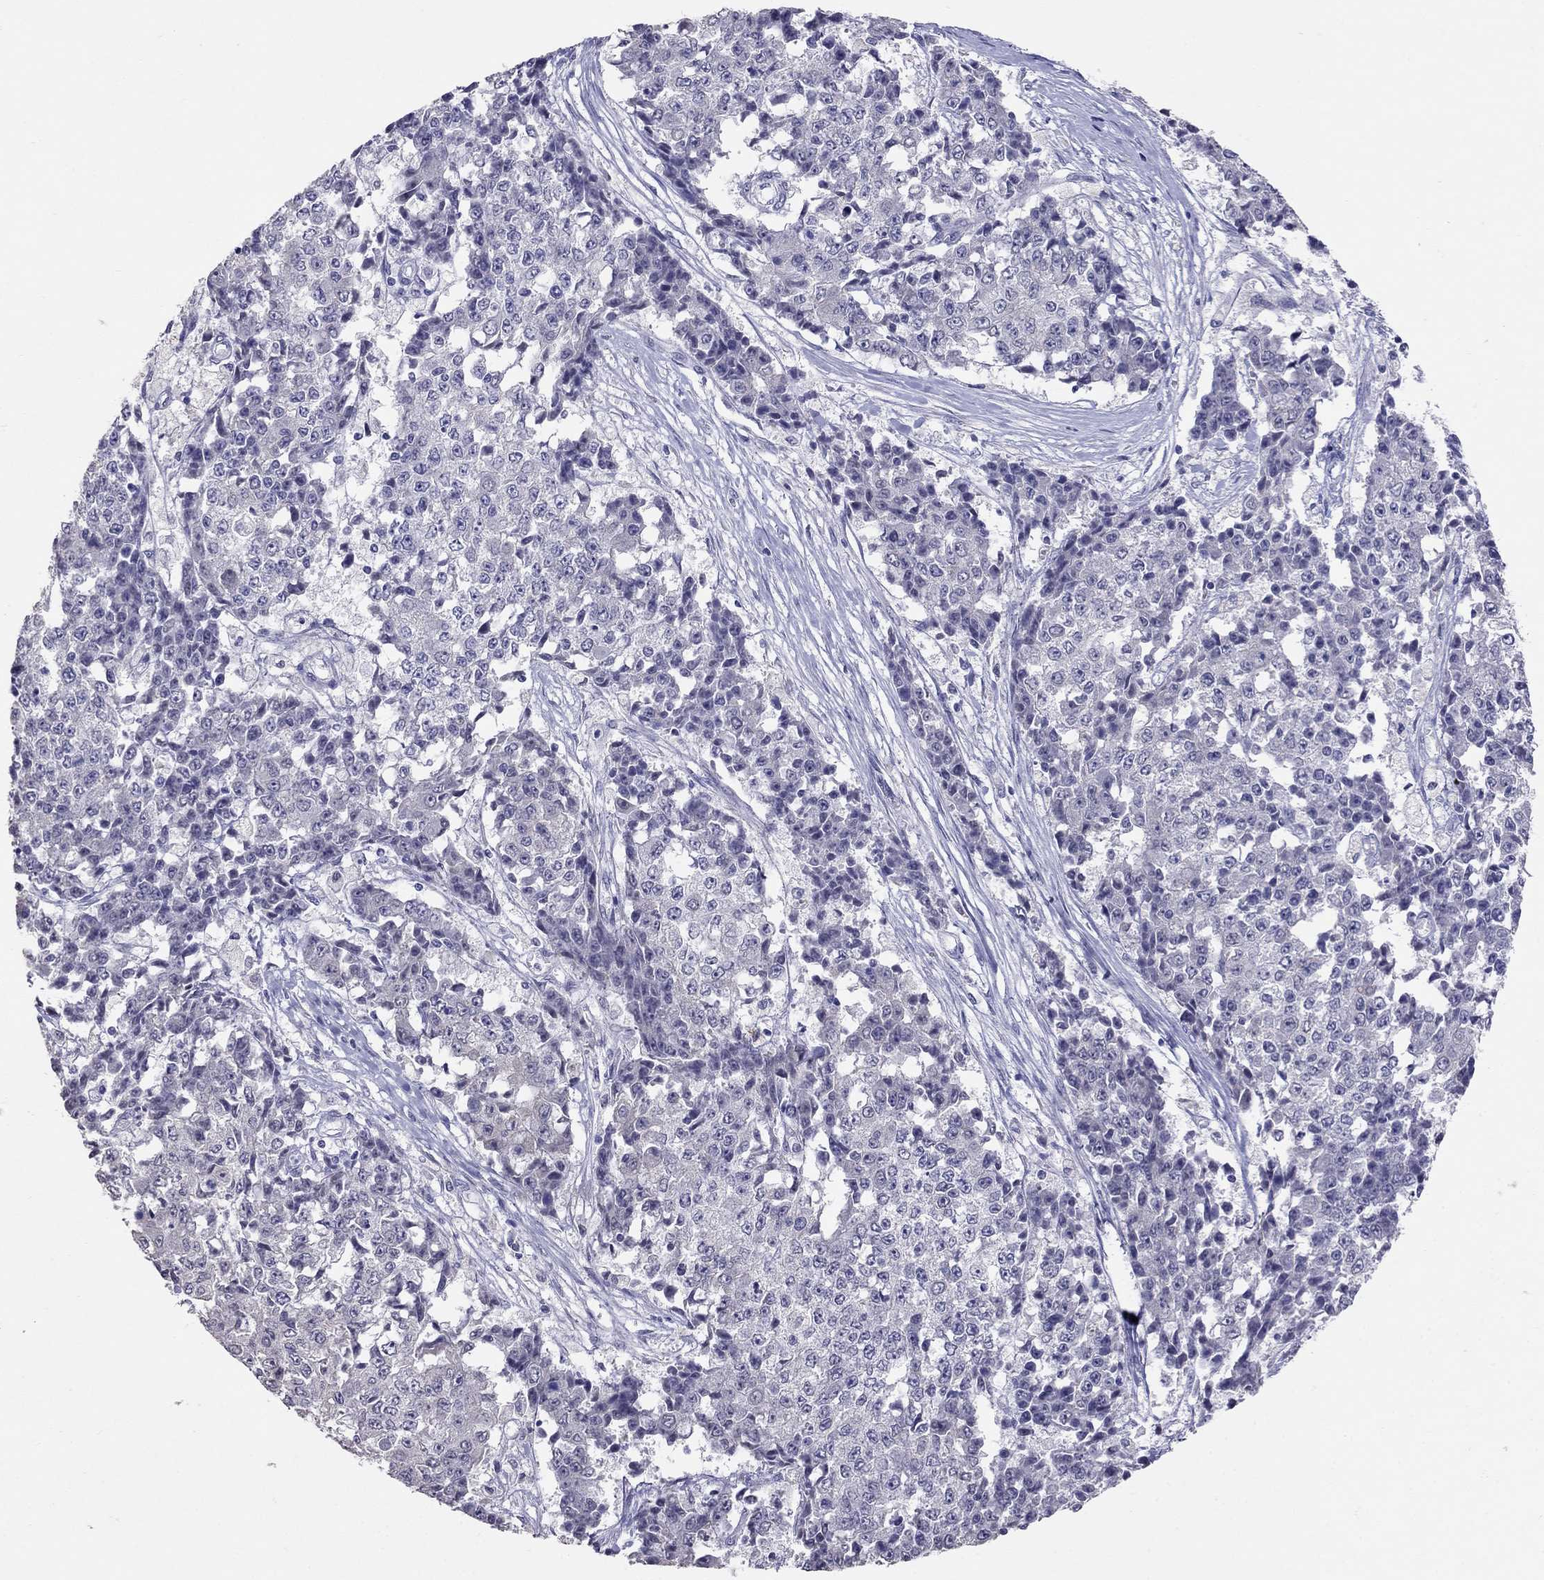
{"staining": {"intensity": "negative", "quantity": "none", "location": "none"}, "tissue": "ovarian cancer", "cell_type": "Tumor cells", "image_type": "cancer", "snomed": [{"axis": "morphology", "description": "Carcinoma, endometroid"}, {"axis": "topography", "description": "Ovary"}], "caption": "Immunohistochemistry micrograph of human ovarian endometroid carcinoma stained for a protein (brown), which exhibits no positivity in tumor cells.", "gene": "MYO3B", "patient": {"sex": "female", "age": 42}}